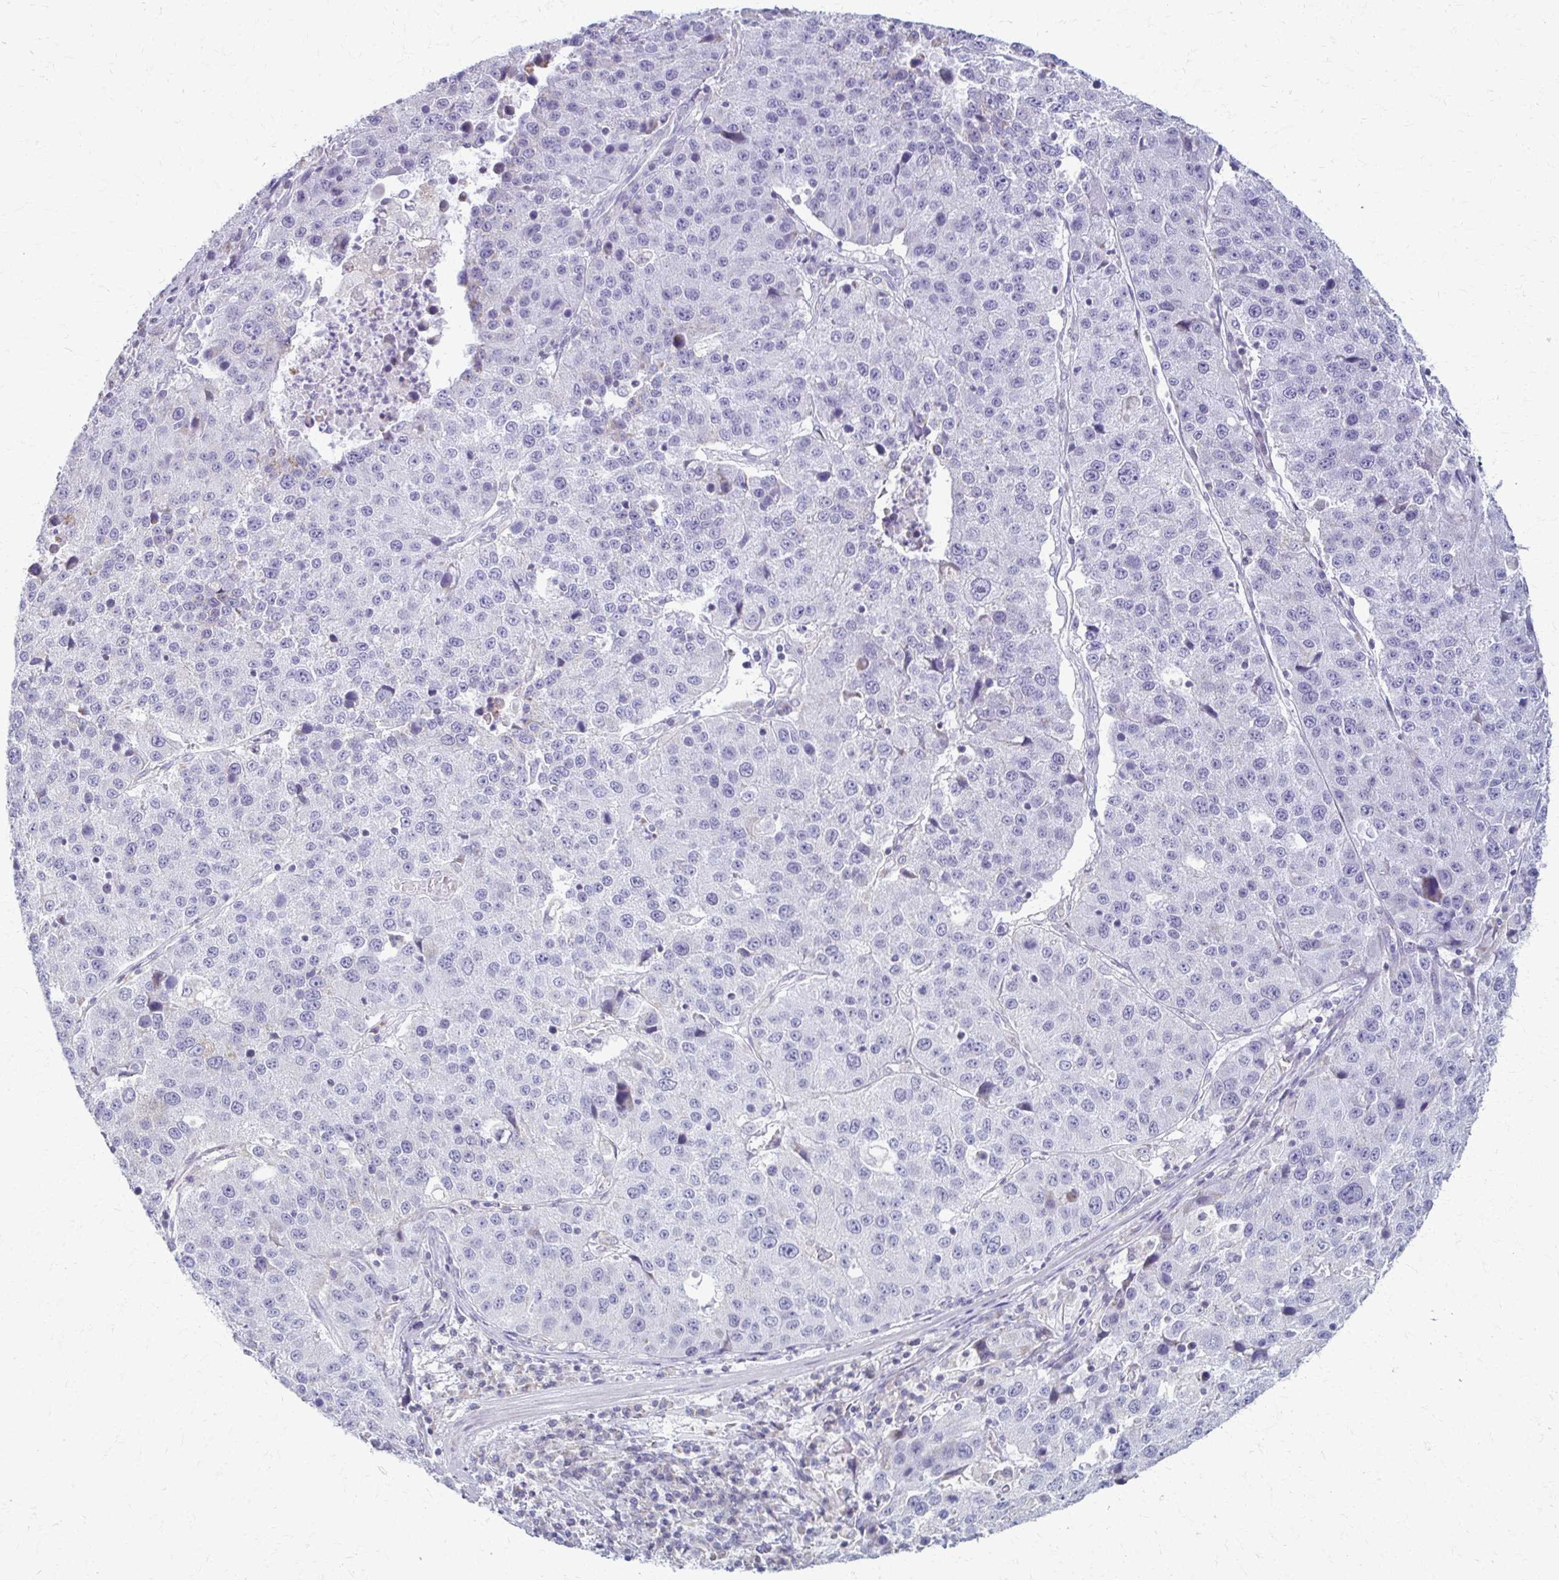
{"staining": {"intensity": "negative", "quantity": "none", "location": "none"}, "tissue": "stomach cancer", "cell_type": "Tumor cells", "image_type": "cancer", "snomed": [{"axis": "morphology", "description": "Adenocarcinoma, NOS"}, {"axis": "topography", "description": "Stomach"}], "caption": "Immunohistochemical staining of adenocarcinoma (stomach) exhibits no significant staining in tumor cells.", "gene": "FCGR2B", "patient": {"sex": "male", "age": 71}}